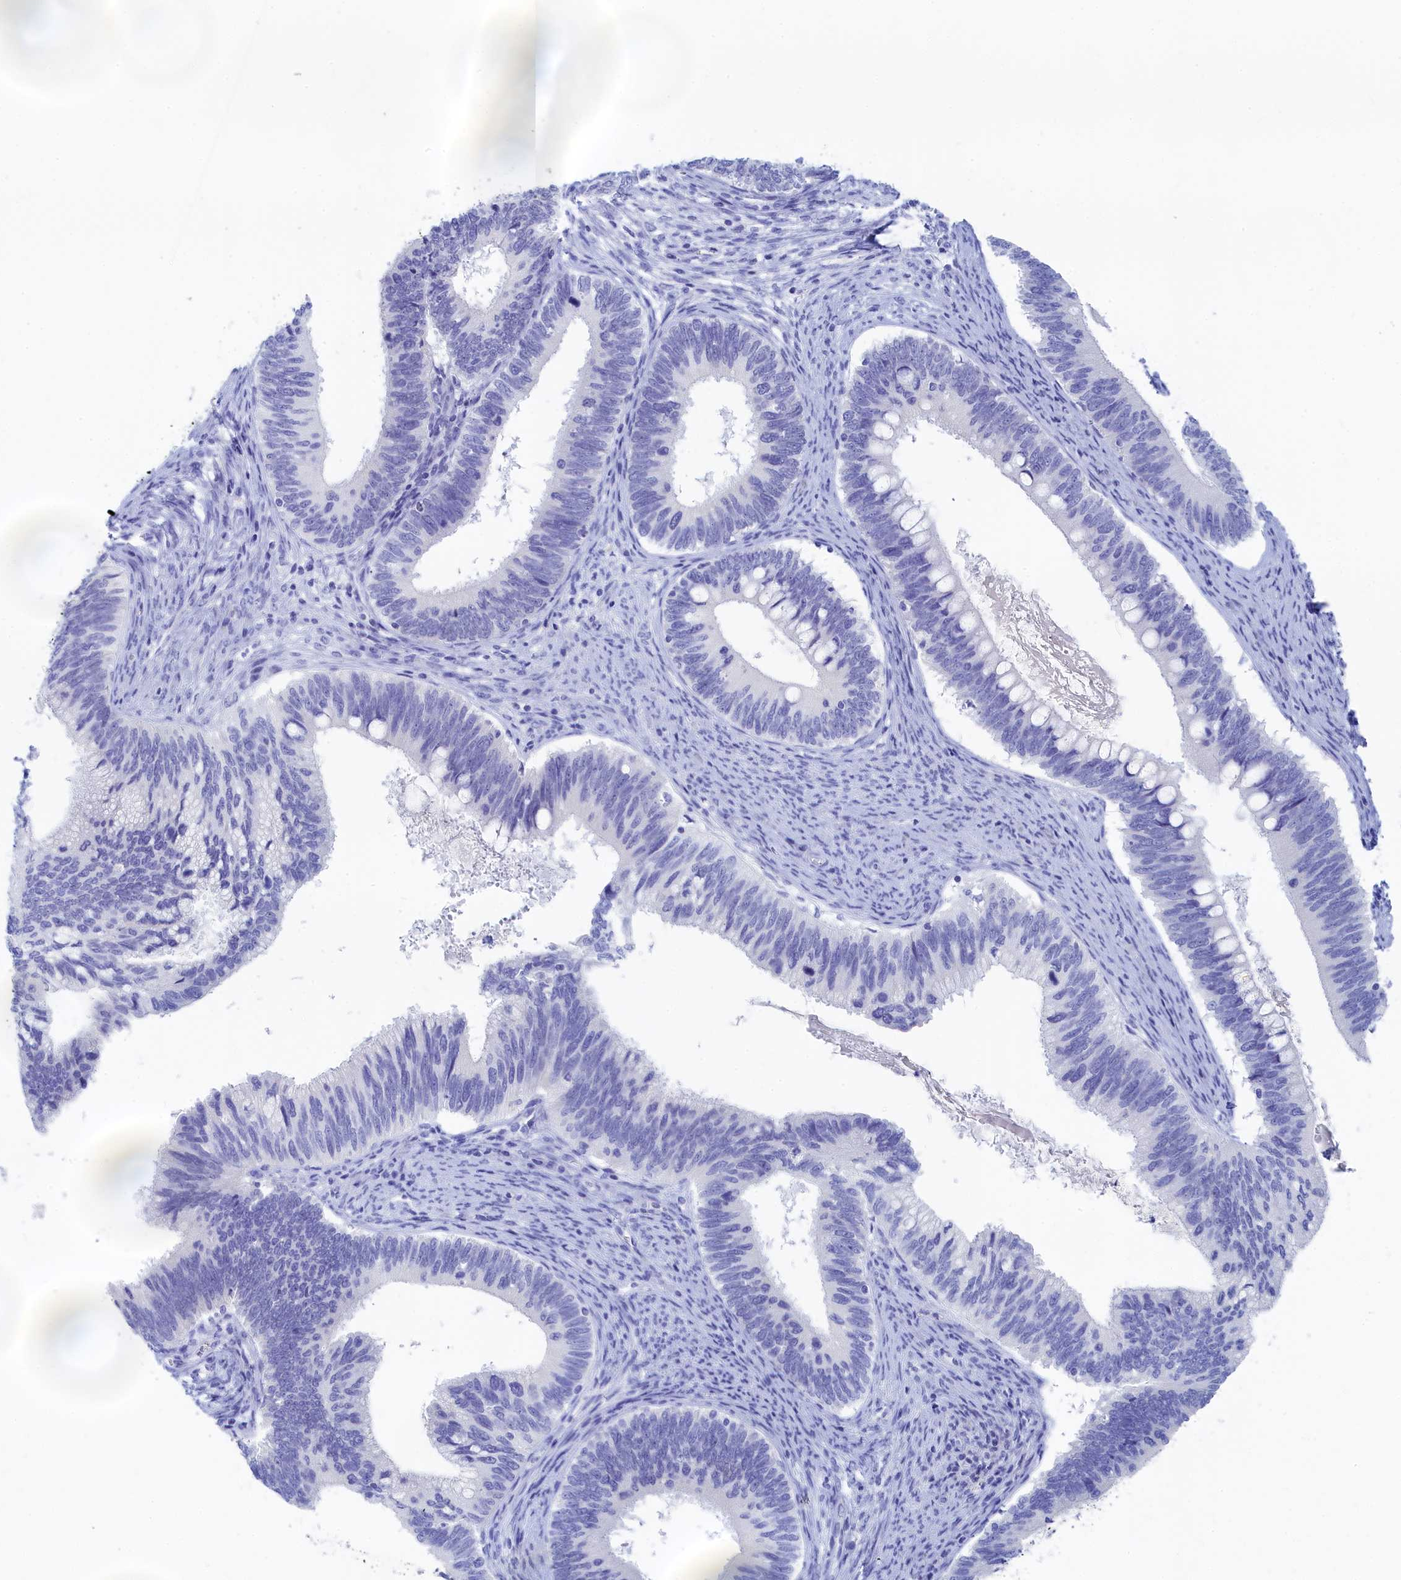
{"staining": {"intensity": "negative", "quantity": "none", "location": "none"}, "tissue": "cervical cancer", "cell_type": "Tumor cells", "image_type": "cancer", "snomed": [{"axis": "morphology", "description": "Adenocarcinoma, NOS"}, {"axis": "topography", "description": "Cervix"}], "caption": "This is an IHC image of adenocarcinoma (cervical). There is no staining in tumor cells.", "gene": "TRIM10", "patient": {"sex": "female", "age": 42}}